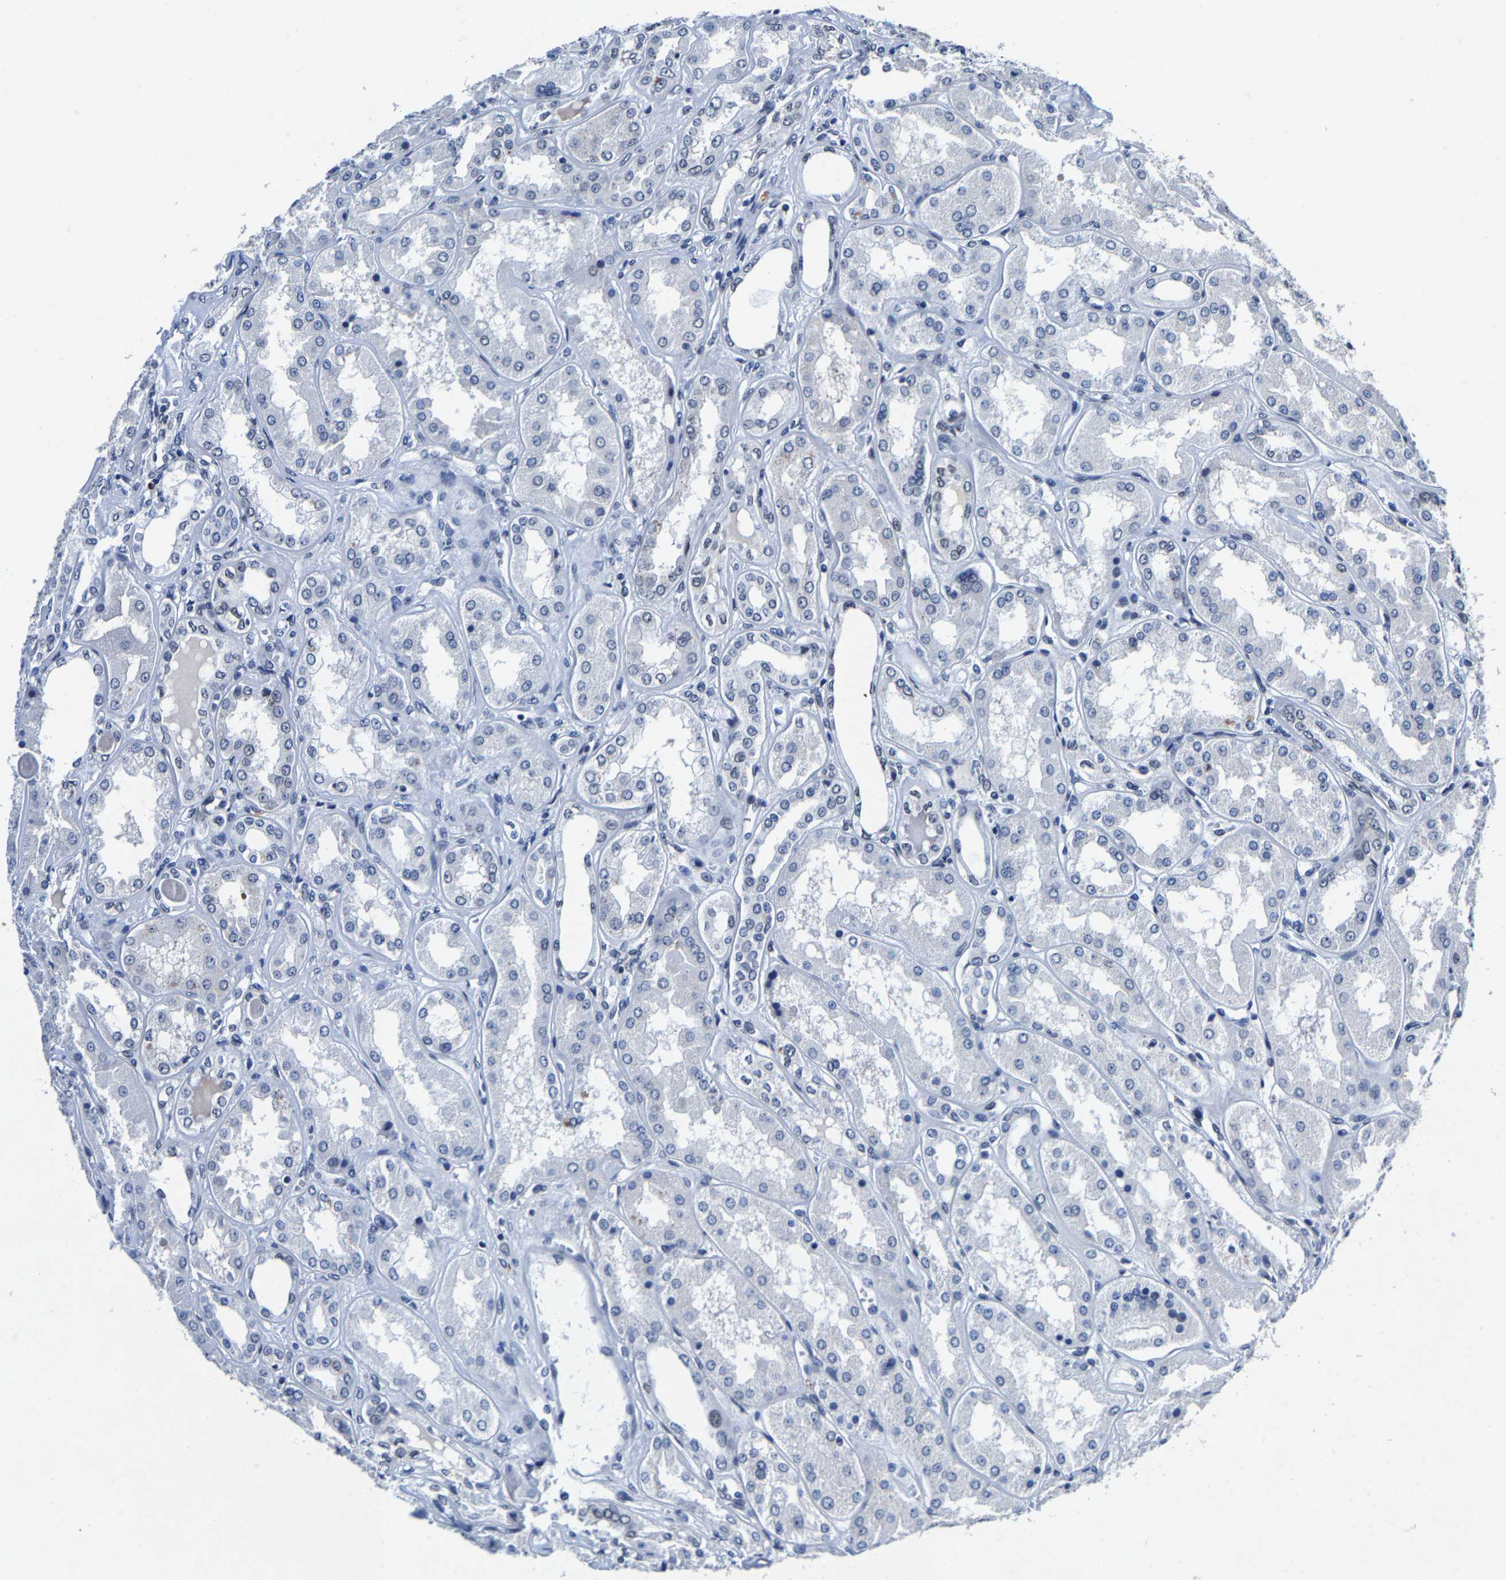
{"staining": {"intensity": "weak", "quantity": "<25%", "location": "nuclear"}, "tissue": "kidney", "cell_type": "Cells in glomeruli", "image_type": "normal", "snomed": [{"axis": "morphology", "description": "Normal tissue, NOS"}, {"axis": "topography", "description": "Kidney"}], "caption": "IHC micrograph of normal kidney: kidney stained with DAB (3,3'-diaminobenzidine) displays no significant protein positivity in cells in glomeruli. (Immunohistochemistry (ihc), brightfield microscopy, high magnification).", "gene": "UBN2", "patient": {"sex": "female", "age": 56}}